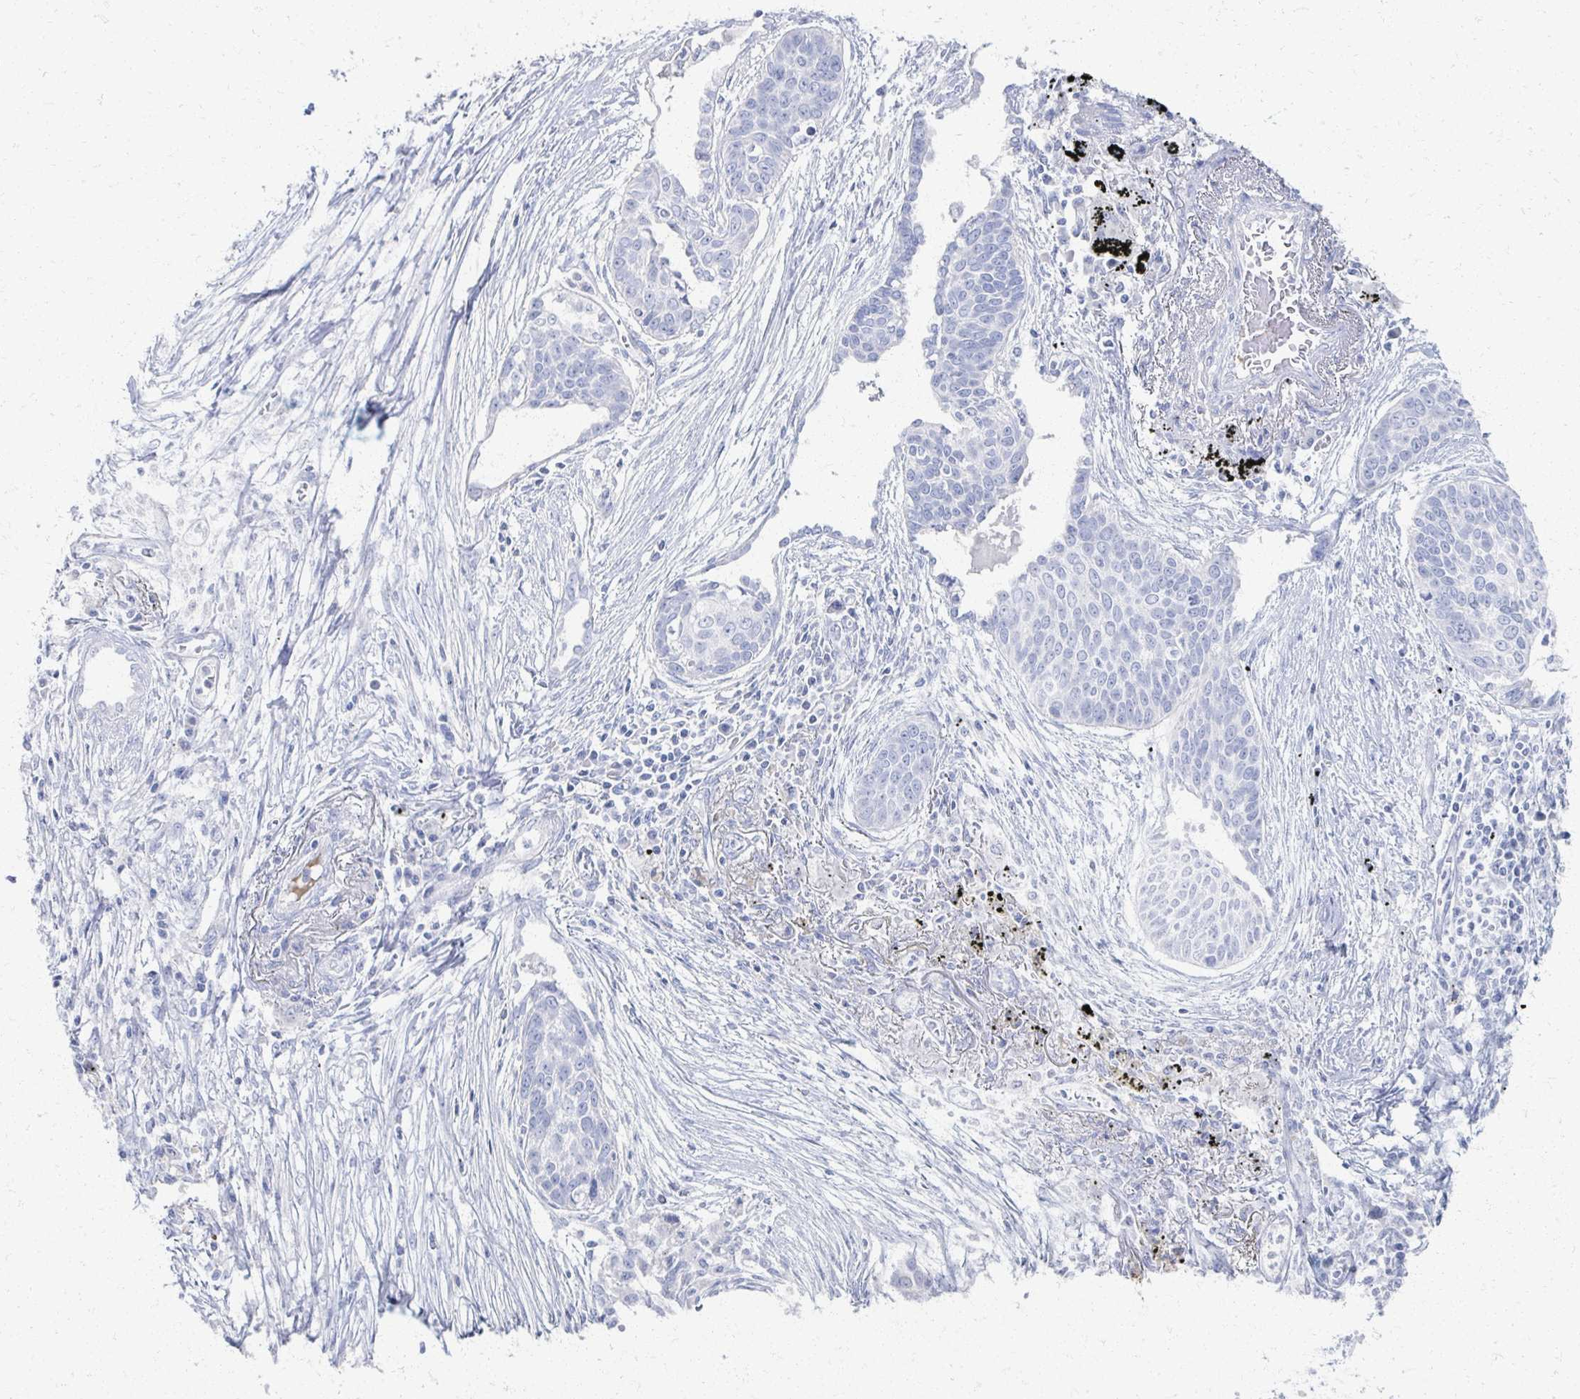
{"staining": {"intensity": "negative", "quantity": "none", "location": "none"}, "tissue": "lung cancer", "cell_type": "Tumor cells", "image_type": "cancer", "snomed": [{"axis": "morphology", "description": "Squamous cell carcinoma, NOS"}, {"axis": "topography", "description": "Lung"}], "caption": "This is a photomicrograph of immunohistochemistry (IHC) staining of lung cancer, which shows no positivity in tumor cells.", "gene": "PRR20A", "patient": {"sex": "male", "age": 71}}